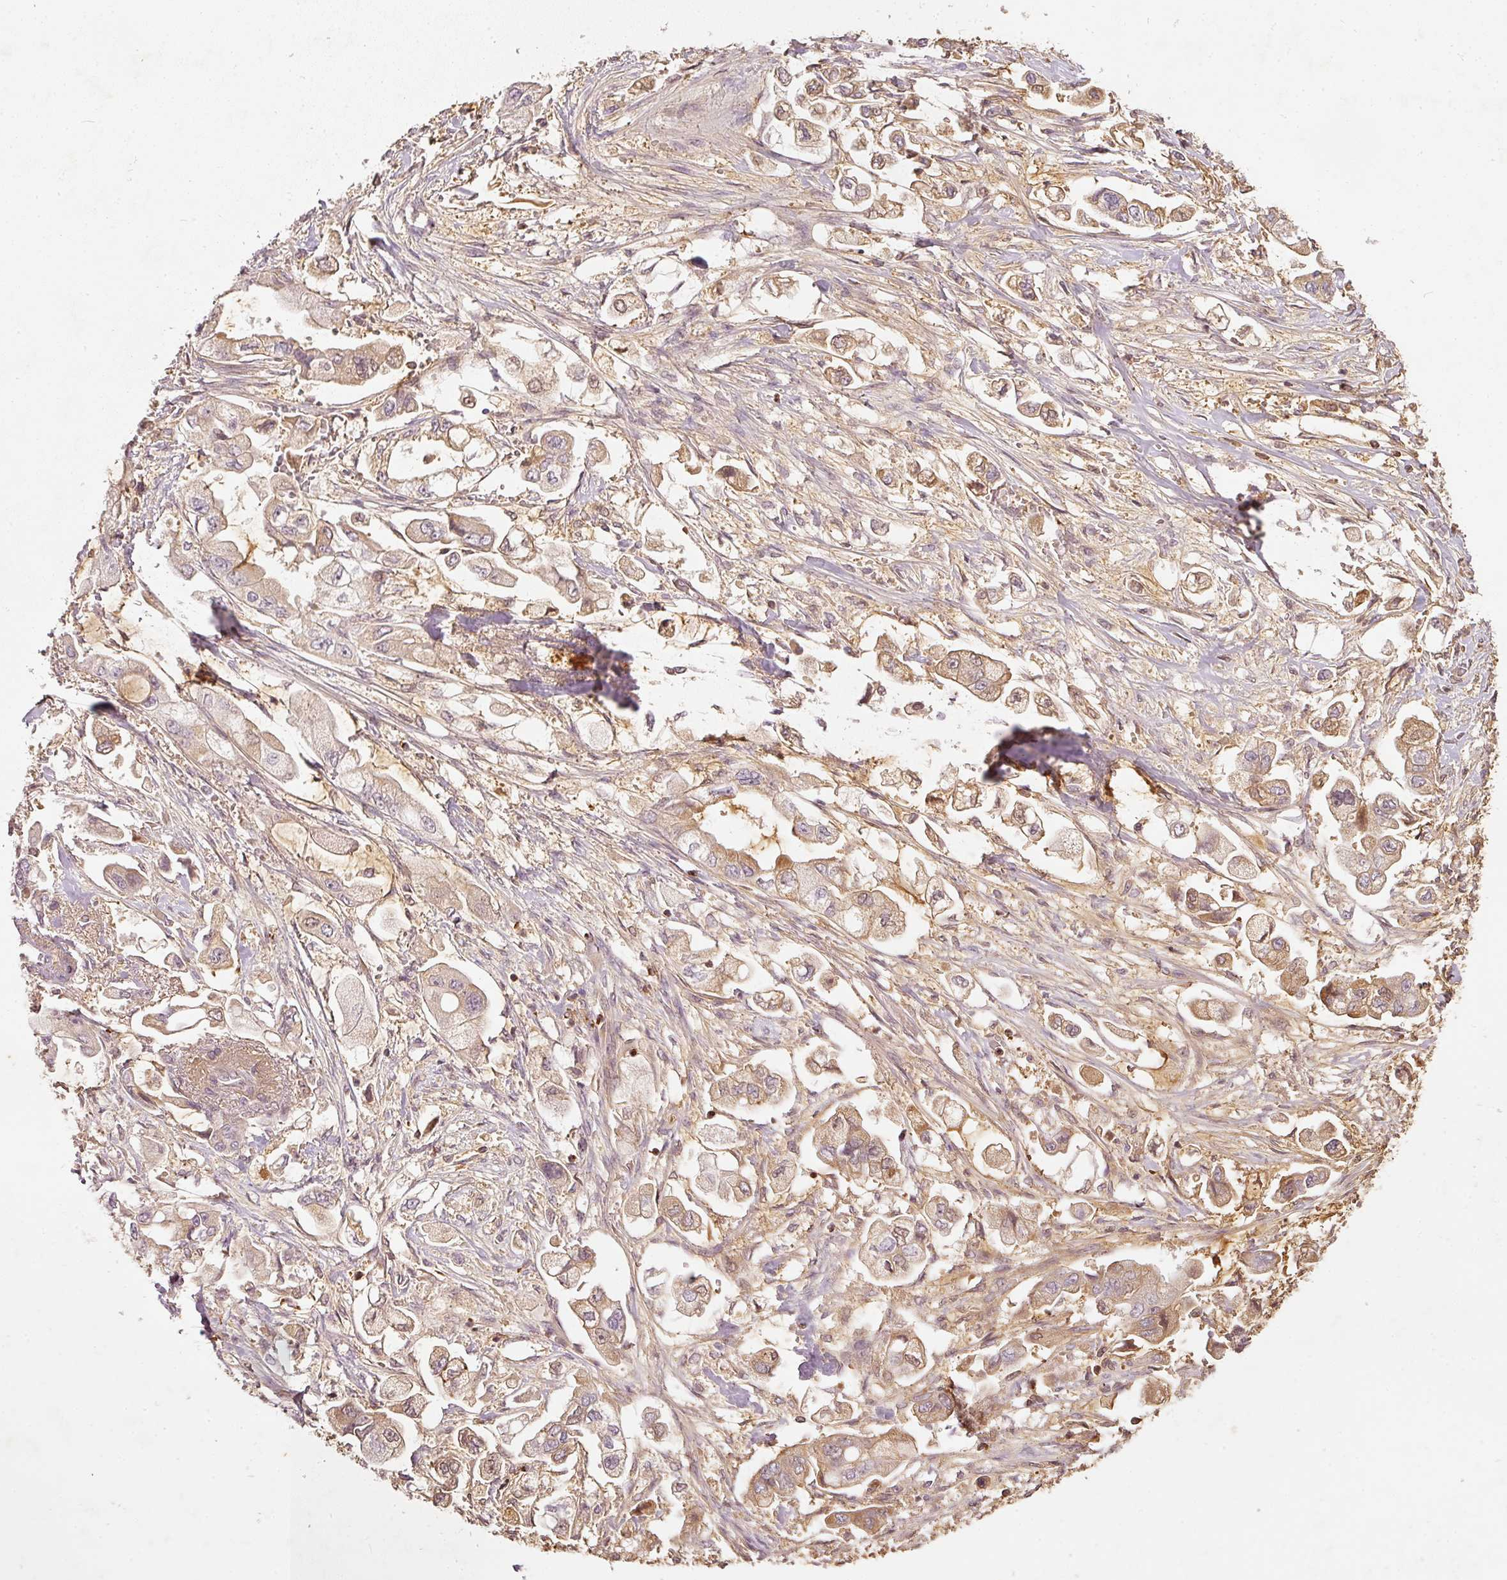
{"staining": {"intensity": "weak", "quantity": ">75%", "location": "cytoplasmic/membranous"}, "tissue": "stomach cancer", "cell_type": "Tumor cells", "image_type": "cancer", "snomed": [{"axis": "morphology", "description": "Adenocarcinoma, NOS"}, {"axis": "topography", "description": "Stomach"}], "caption": "Immunohistochemical staining of human stomach cancer (adenocarcinoma) demonstrates weak cytoplasmic/membranous protein expression in about >75% of tumor cells. The staining was performed using DAB (3,3'-diaminobenzidine) to visualize the protein expression in brown, while the nuclei were stained in blue with hematoxylin (Magnification: 20x).", "gene": "EVL", "patient": {"sex": "male", "age": 62}}